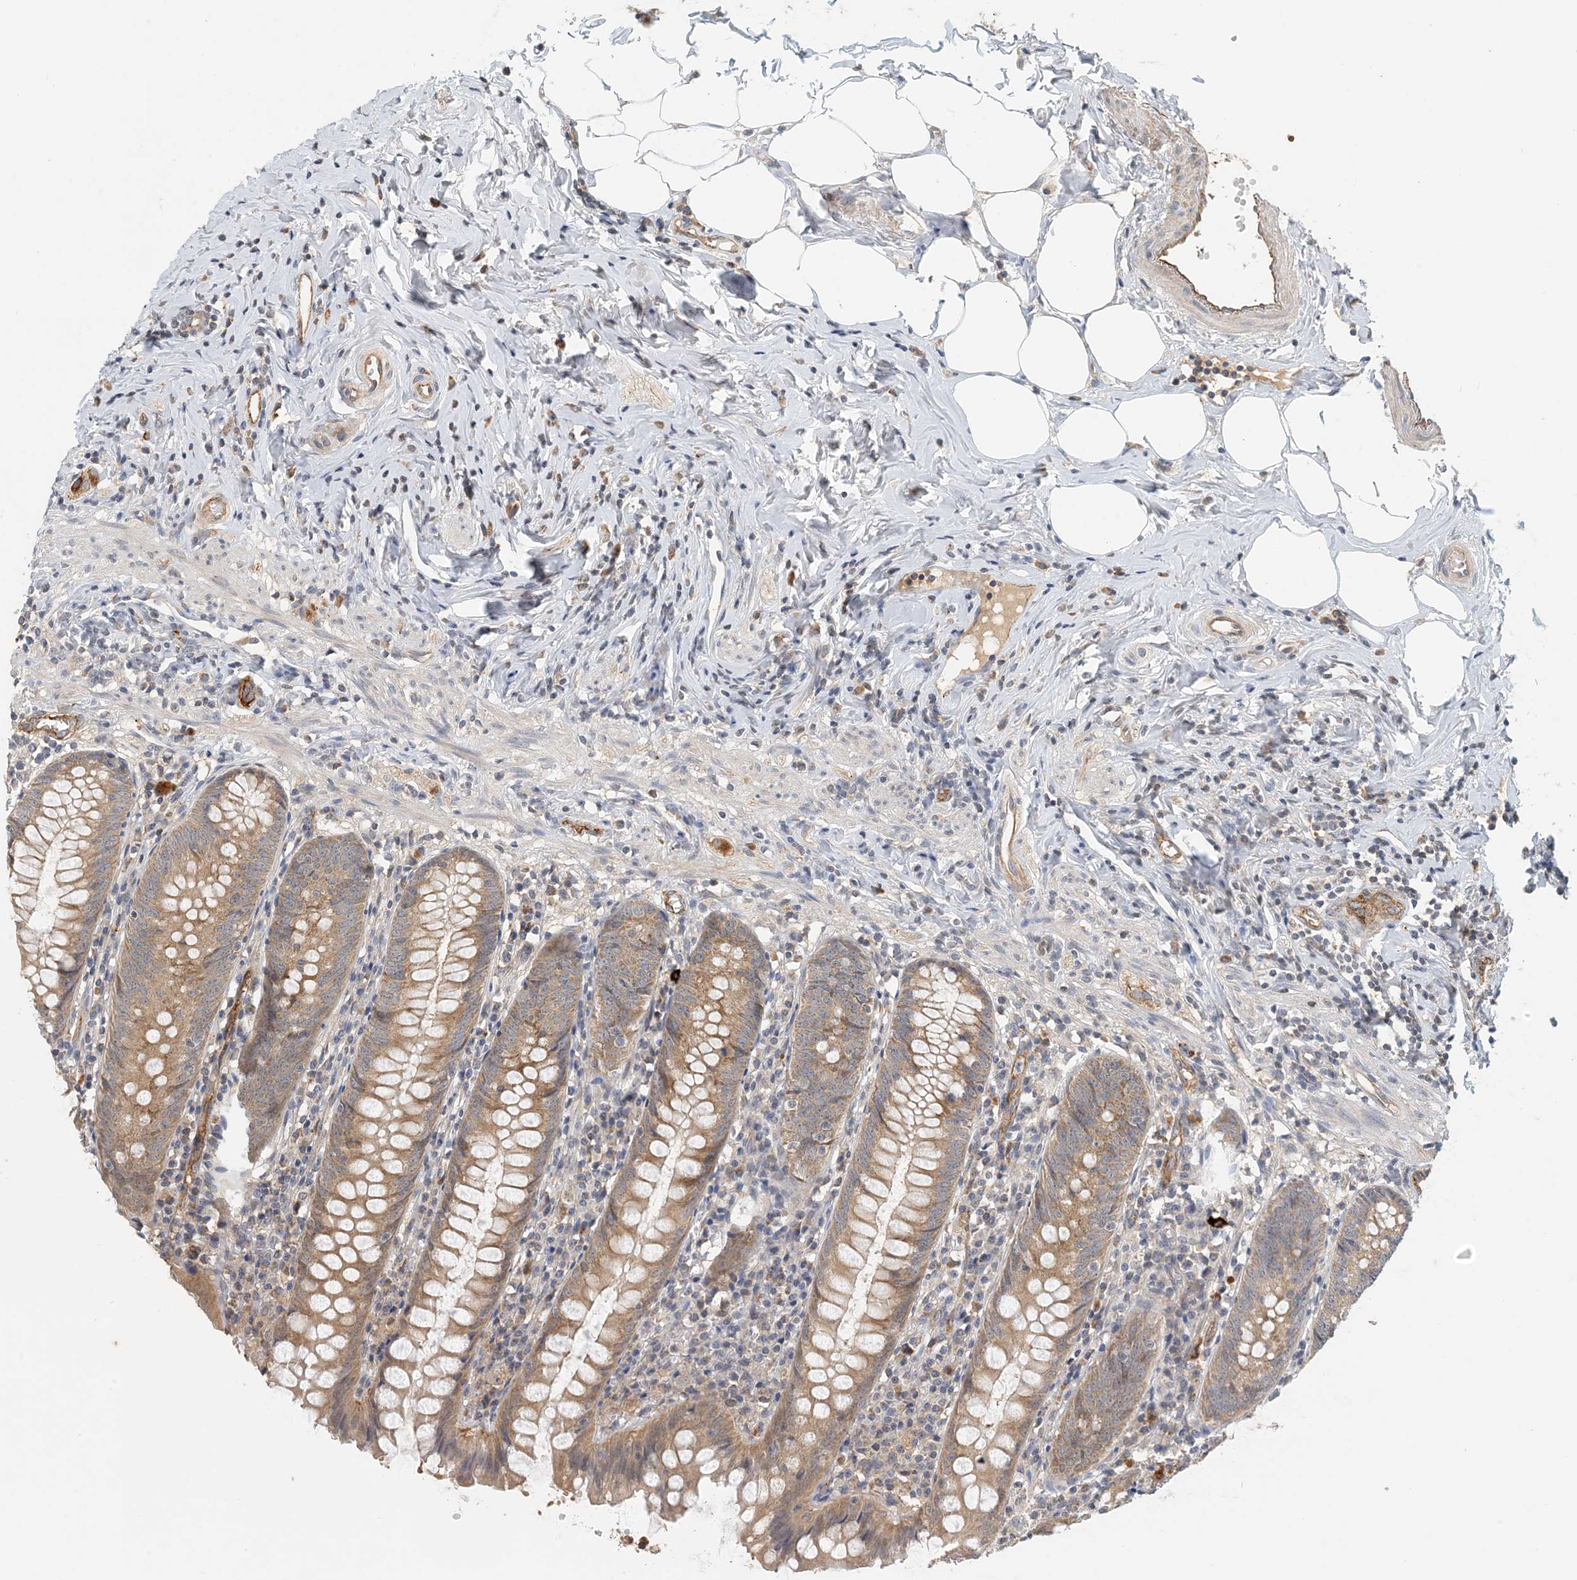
{"staining": {"intensity": "moderate", "quantity": ">75%", "location": "cytoplasmic/membranous"}, "tissue": "appendix", "cell_type": "Glandular cells", "image_type": "normal", "snomed": [{"axis": "morphology", "description": "Normal tissue, NOS"}, {"axis": "topography", "description": "Appendix"}], "caption": "Glandular cells show medium levels of moderate cytoplasmic/membranous expression in about >75% of cells in normal appendix. Immunohistochemistry stains the protein of interest in brown and the nuclei are stained blue.", "gene": "ZBTB3", "patient": {"sex": "female", "age": 54}}